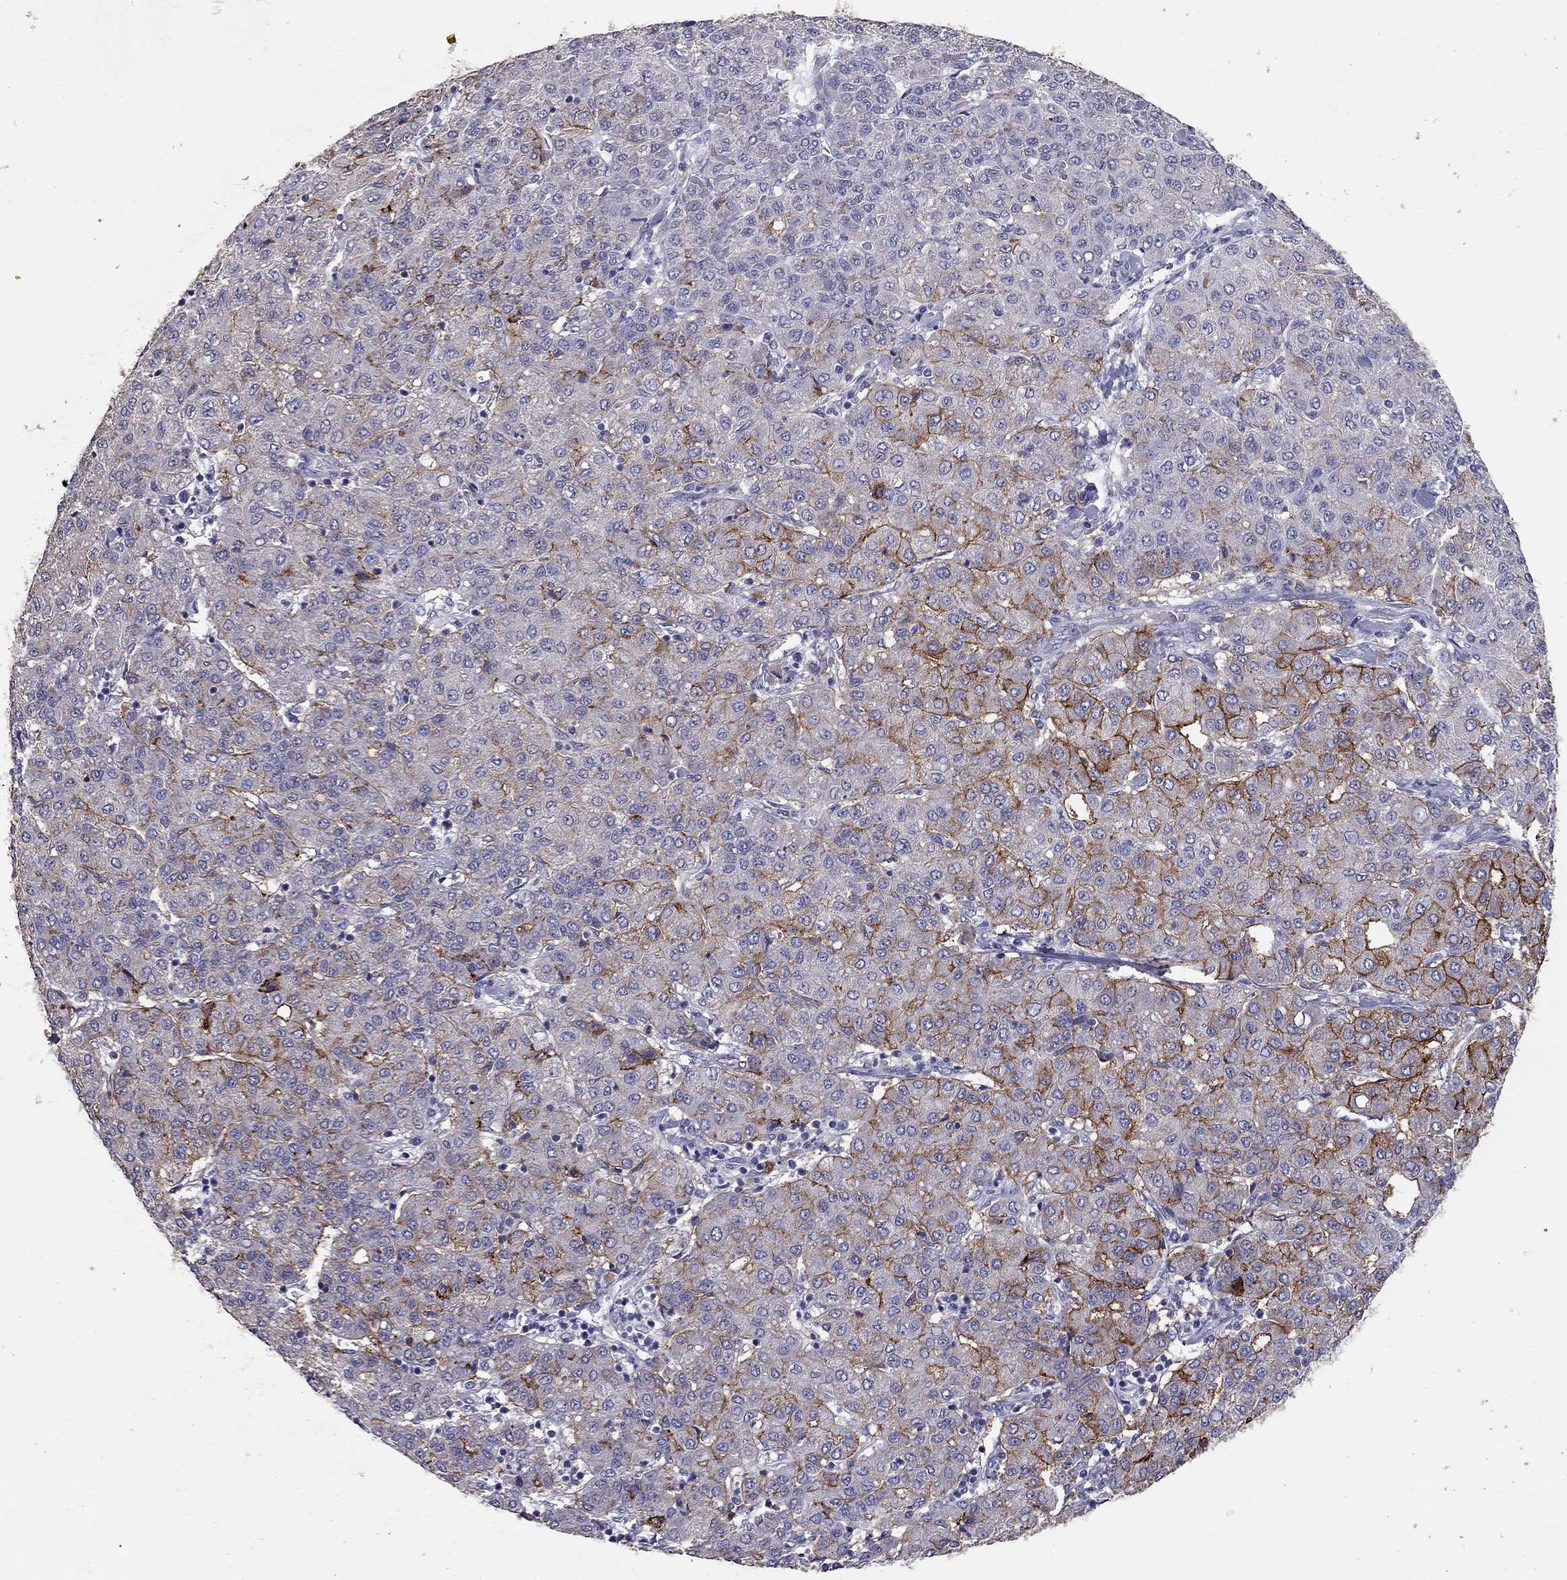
{"staining": {"intensity": "strong", "quantity": "25%-75%", "location": "cytoplasmic/membranous"}, "tissue": "liver cancer", "cell_type": "Tumor cells", "image_type": "cancer", "snomed": [{"axis": "morphology", "description": "Carcinoma, Hepatocellular, NOS"}, {"axis": "topography", "description": "Liver"}], "caption": "Immunohistochemistry (IHC) staining of hepatocellular carcinoma (liver), which reveals high levels of strong cytoplasmic/membranous staining in about 25%-75% of tumor cells indicating strong cytoplasmic/membranous protein positivity. The staining was performed using DAB (3,3'-diaminobenzidine) (brown) for protein detection and nuclei were counterstained in hematoxylin (blue).", "gene": "SCARB1", "patient": {"sex": "male", "age": 65}}